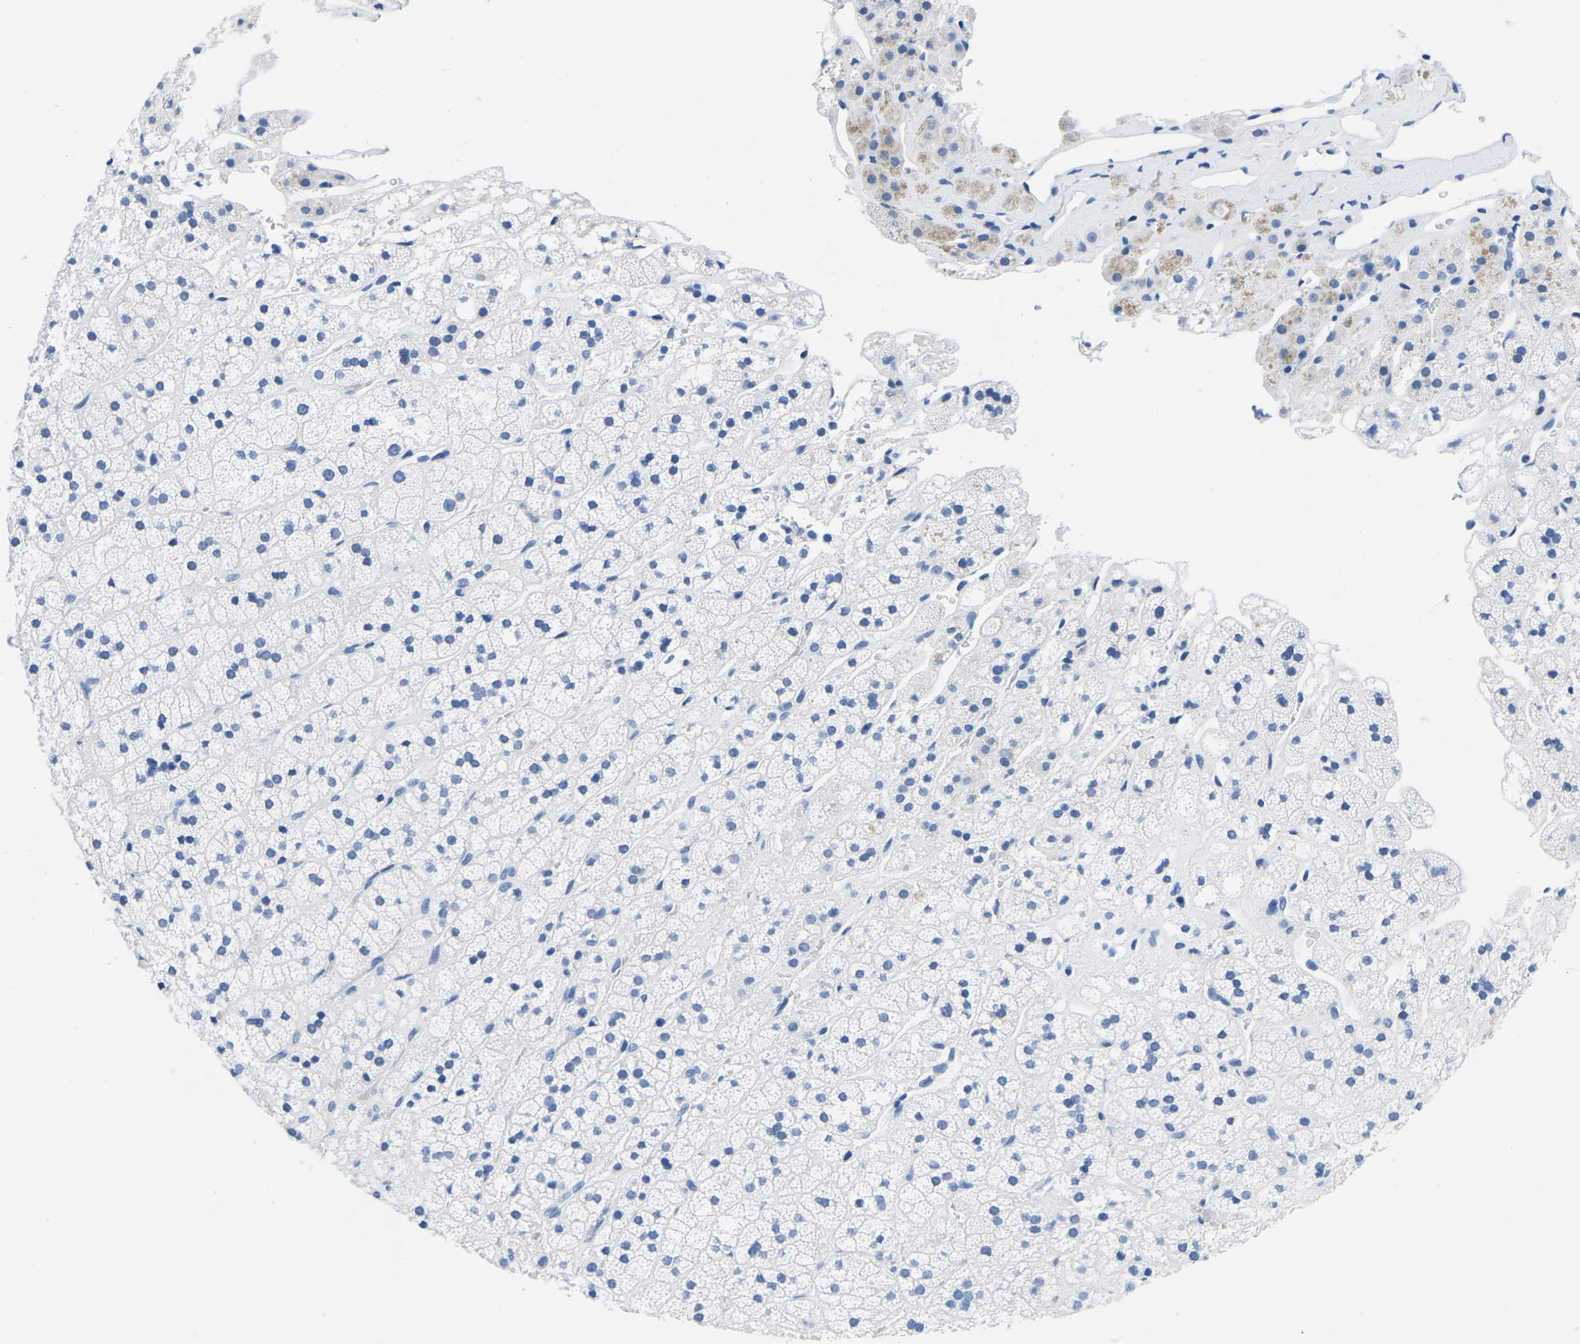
{"staining": {"intensity": "negative", "quantity": "none", "location": "none"}, "tissue": "adrenal gland", "cell_type": "Glandular cells", "image_type": "normal", "snomed": [{"axis": "morphology", "description": "Normal tissue, NOS"}, {"axis": "topography", "description": "Adrenal gland"}], "caption": "Human adrenal gland stained for a protein using IHC exhibits no positivity in glandular cells.", "gene": "CYP1A2", "patient": {"sex": "male", "age": 56}}